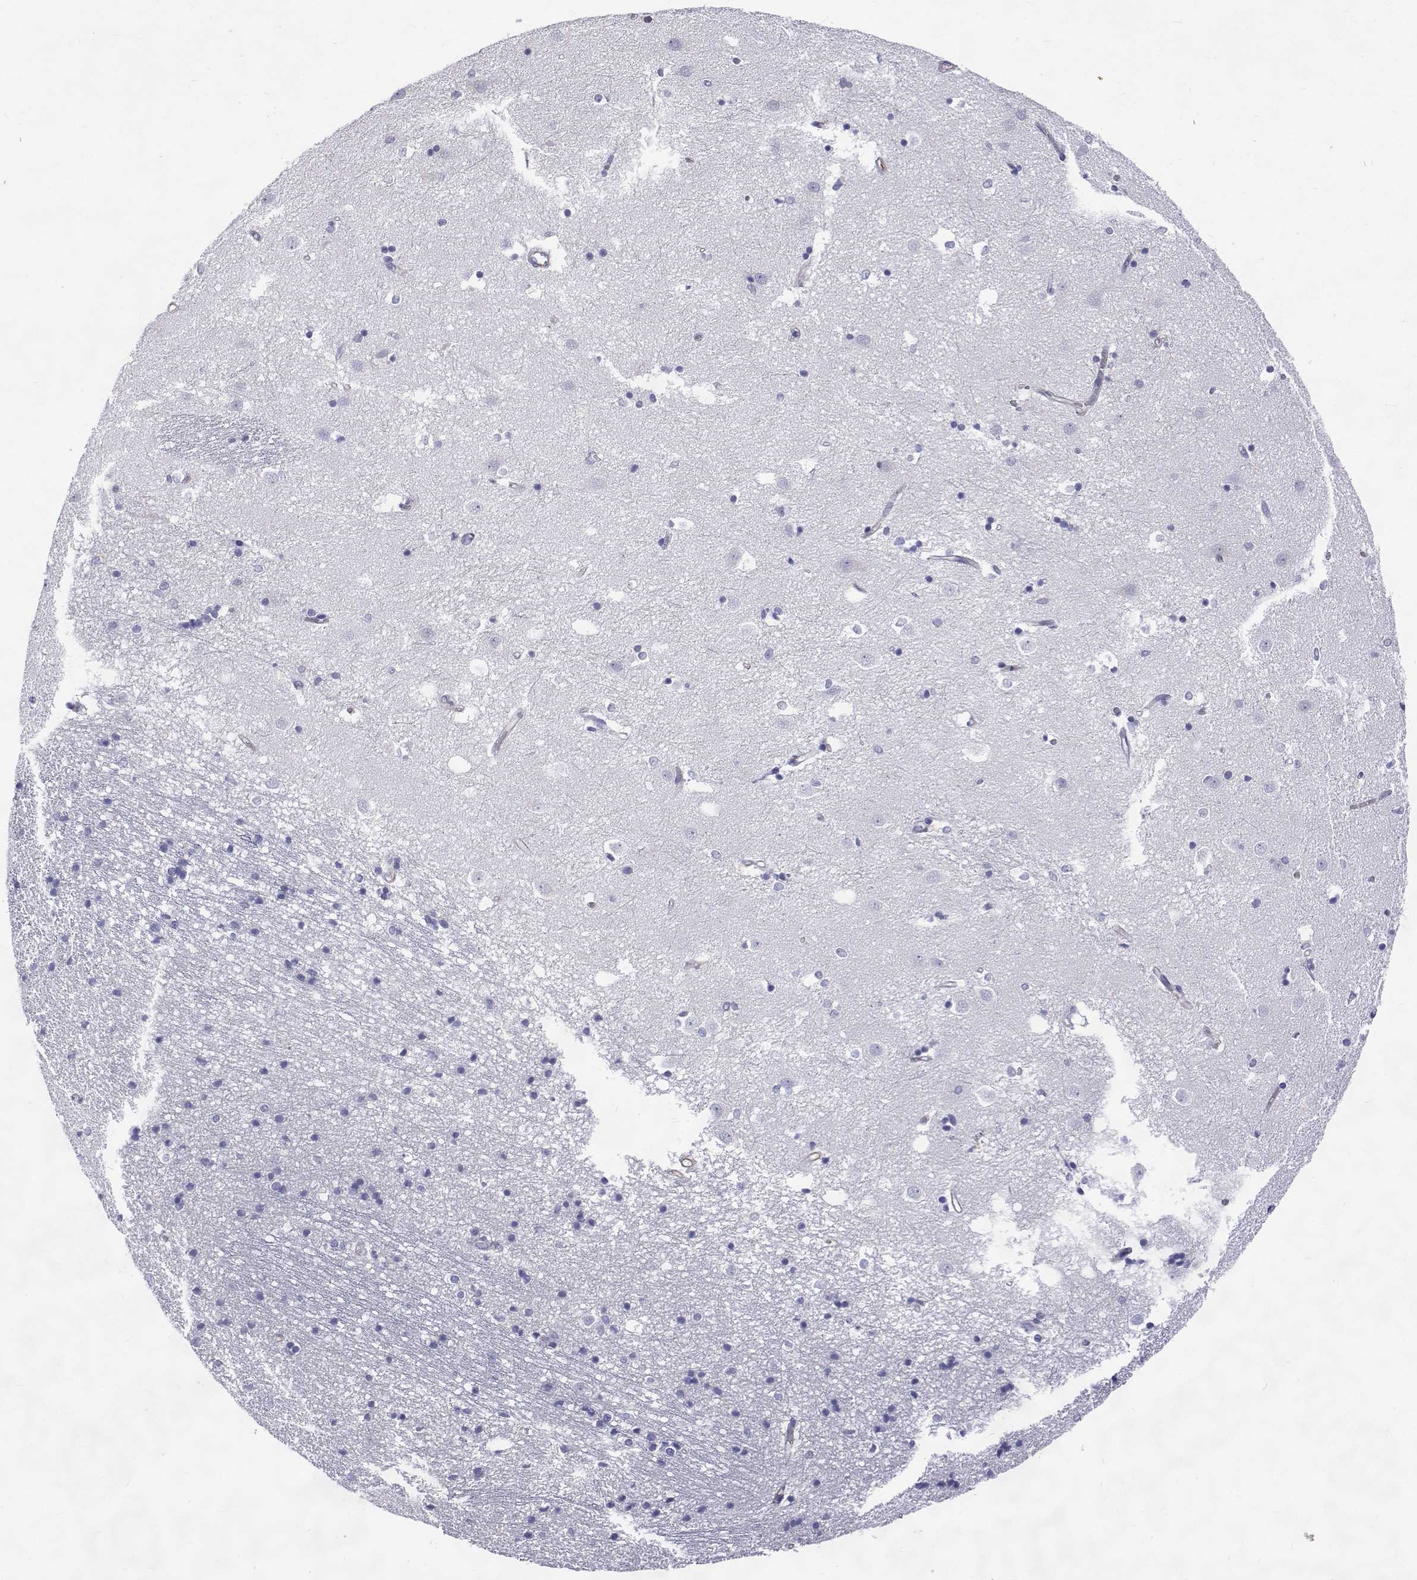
{"staining": {"intensity": "negative", "quantity": "none", "location": "none"}, "tissue": "caudate", "cell_type": "Glial cells", "image_type": "normal", "snomed": [{"axis": "morphology", "description": "Normal tissue, NOS"}, {"axis": "topography", "description": "Lateral ventricle wall"}], "caption": "A histopathology image of caudate stained for a protein reveals no brown staining in glial cells. (Brightfield microscopy of DAB (3,3'-diaminobenzidine) immunohistochemistry at high magnification).", "gene": "OPRPN", "patient": {"sex": "male", "age": 54}}